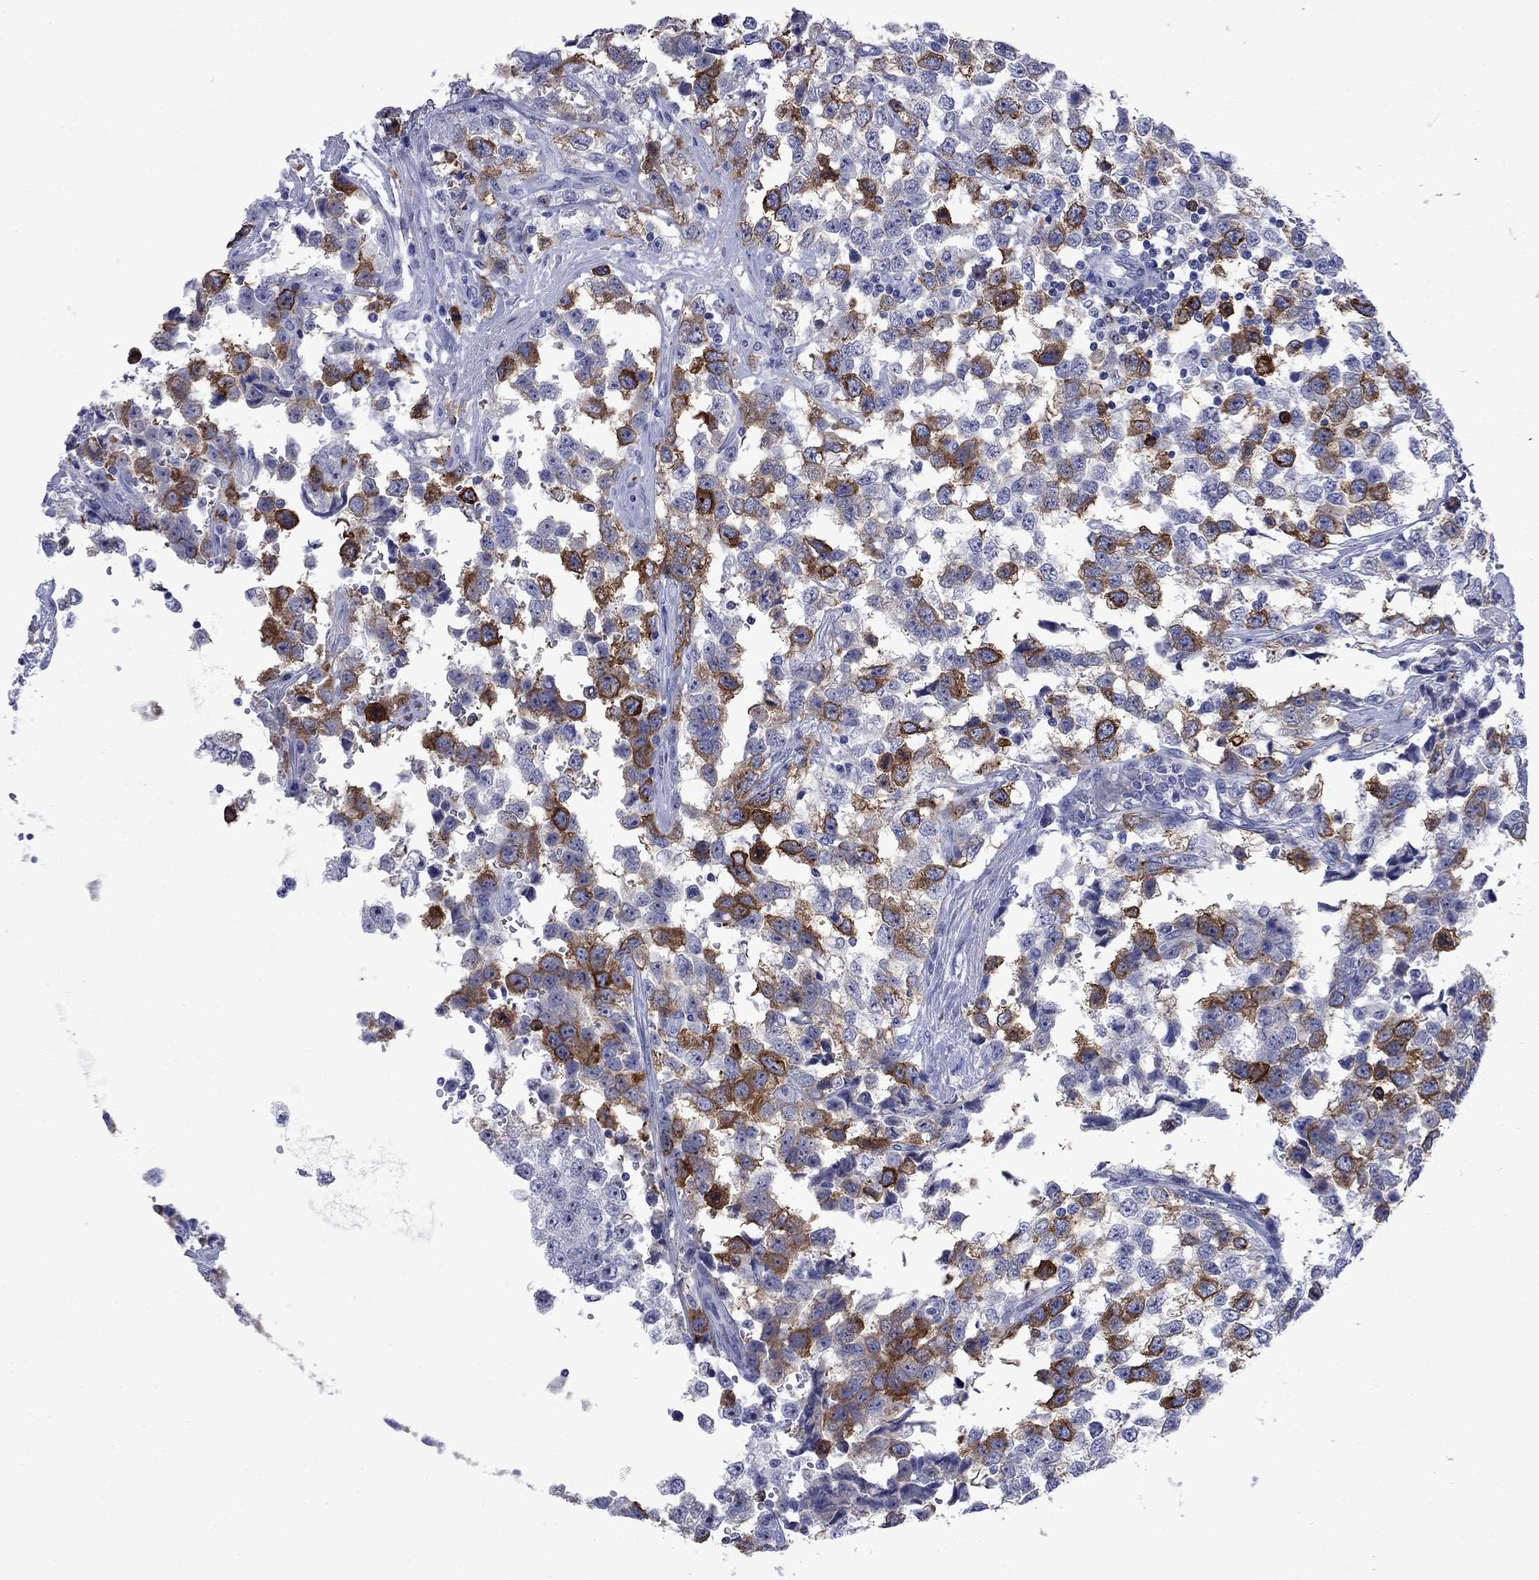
{"staining": {"intensity": "strong", "quantity": "25%-75%", "location": "cytoplasmic/membranous"}, "tissue": "testis cancer", "cell_type": "Tumor cells", "image_type": "cancer", "snomed": [{"axis": "morphology", "description": "Seminoma, NOS"}, {"axis": "topography", "description": "Testis"}], "caption": "Protein staining of testis cancer (seminoma) tissue shows strong cytoplasmic/membranous expression in approximately 25%-75% of tumor cells. The staining is performed using DAB (3,3'-diaminobenzidine) brown chromogen to label protein expression. The nuclei are counter-stained blue using hematoxylin.", "gene": "TACC3", "patient": {"sex": "male", "age": 34}}